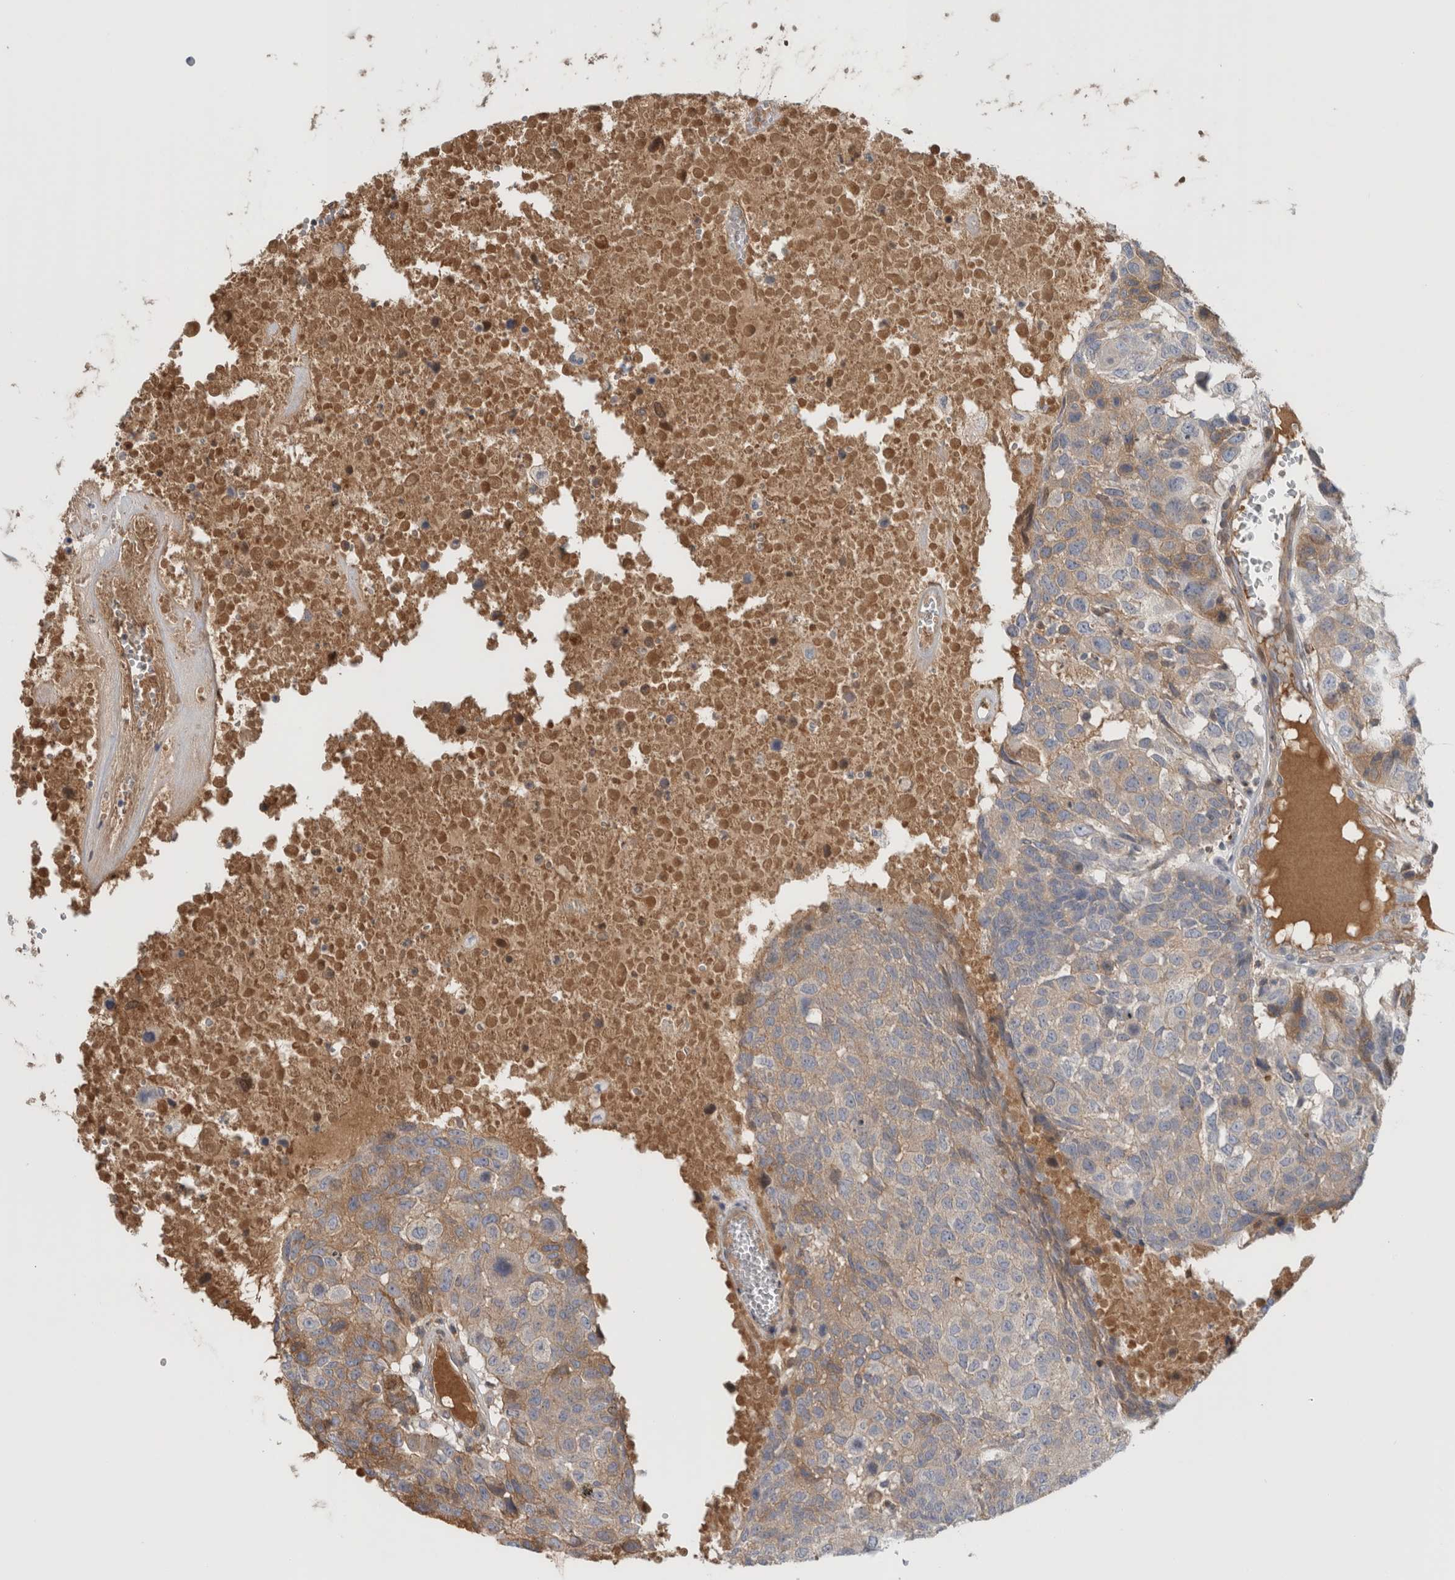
{"staining": {"intensity": "weak", "quantity": "25%-75%", "location": "cytoplasmic/membranous"}, "tissue": "head and neck cancer", "cell_type": "Tumor cells", "image_type": "cancer", "snomed": [{"axis": "morphology", "description": "Squamous cell carcinoma, NOS"}, {"axis": "topography", "description": "Head-Neck"}], "caption": "IHC (DAB (3,3'-diaminobenzidine)) staining of head and neck squamous cell carcinoma exhibits weak cytoplasmic/membranous protein staining in approximately 25%-75% of tumor cells. (IHC, brightfield microscopy, high magnification).", "gene": "CFI", "patient": {"sex": "male", "age": 66}}